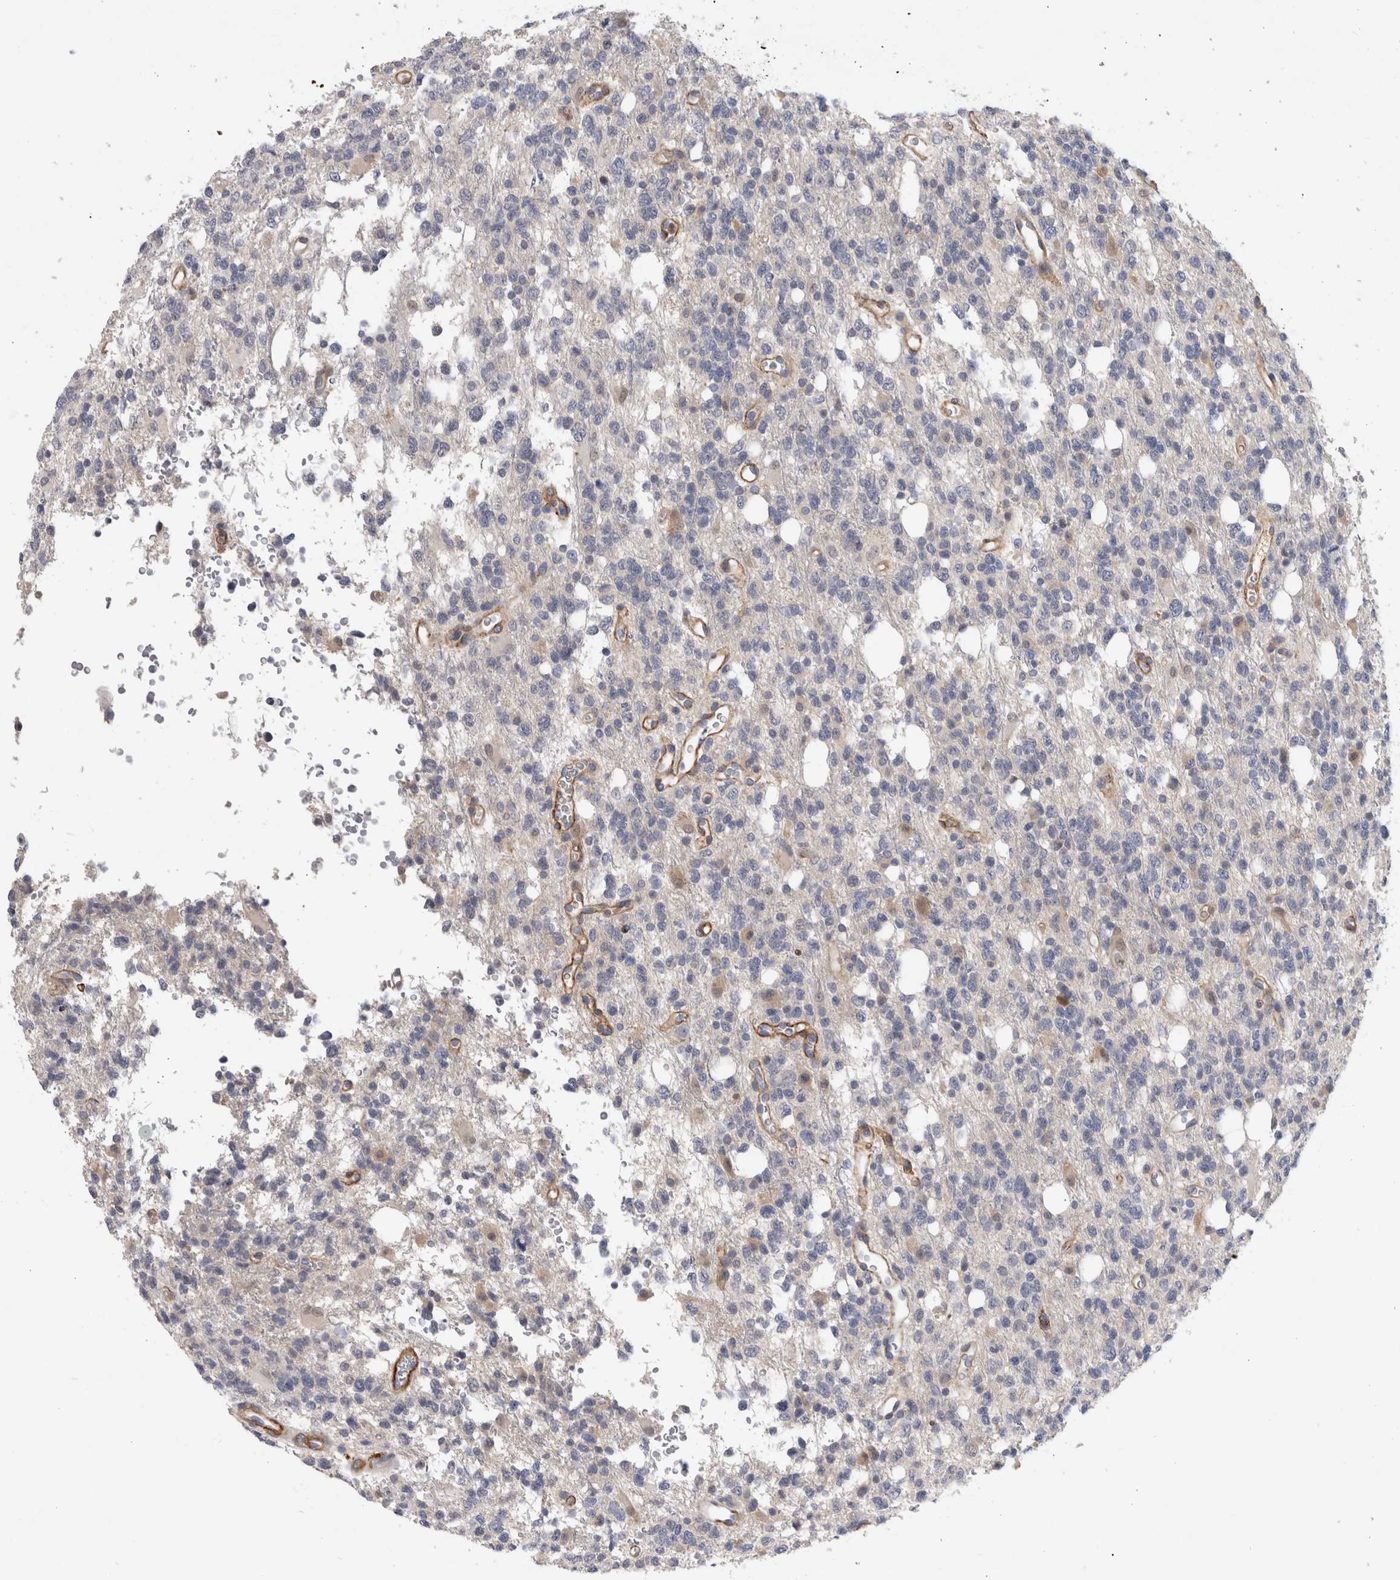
{"staining": {"intensity": "negative", "quantity": "none", "location": "none"}, "tissue": "glioma", "cell_type": "Tumor cells", "image_type": "cancer", "snomed": [{"axis": "morphology", "description": "Glioma, malignant, High grade"}, {"axis": "topography", "description": "Brain"}], "caption": "This is an IHC histopathology image of malignant glioma (high-grade). There is no positivity in tumor cells.", "gene": "PGM1", "patient": {"sex": "female", "age": 62}}